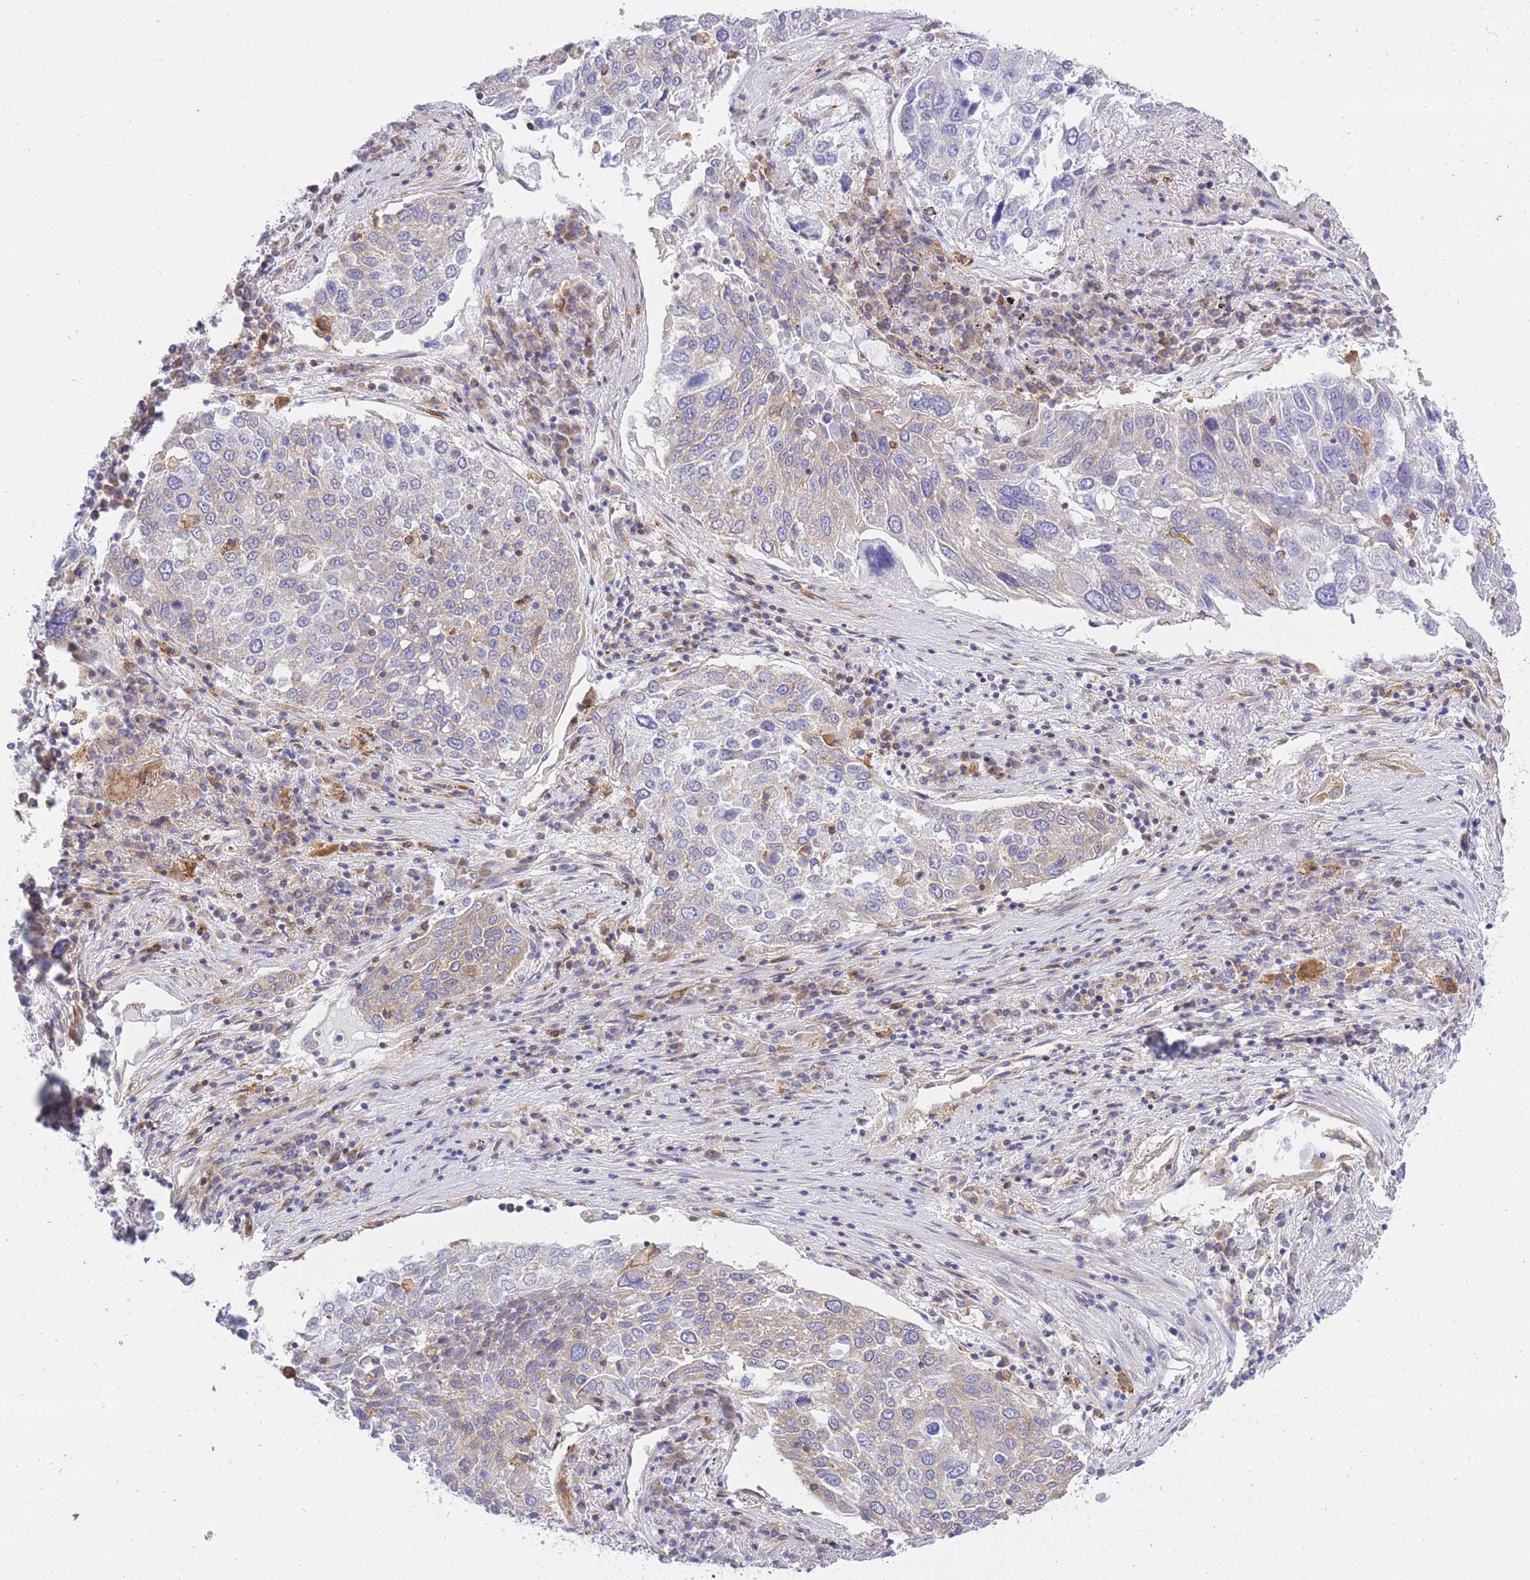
{"staining": {"intensity": "negative", "quantity": "none", "location": "none"}, "tissue": "lung cancer", "cell_type": "Tumor cells", "image_type": "cancer", "snomed": [{"axis": "morphology", "description": "Squamous cell carcinoma, NOS"}, {"axis": "topography", "description": "Lung"}], "caption": "Photomicrograph shows no protein positivity in tumor cells of lung cancer (squamous cell carcinoma) tissue. (Brightfield microscopy of DAB immunohistochemistry (IHC) at high magnification).", "gene": "REM1", "patient": {"sex": "male", "age": 65}}